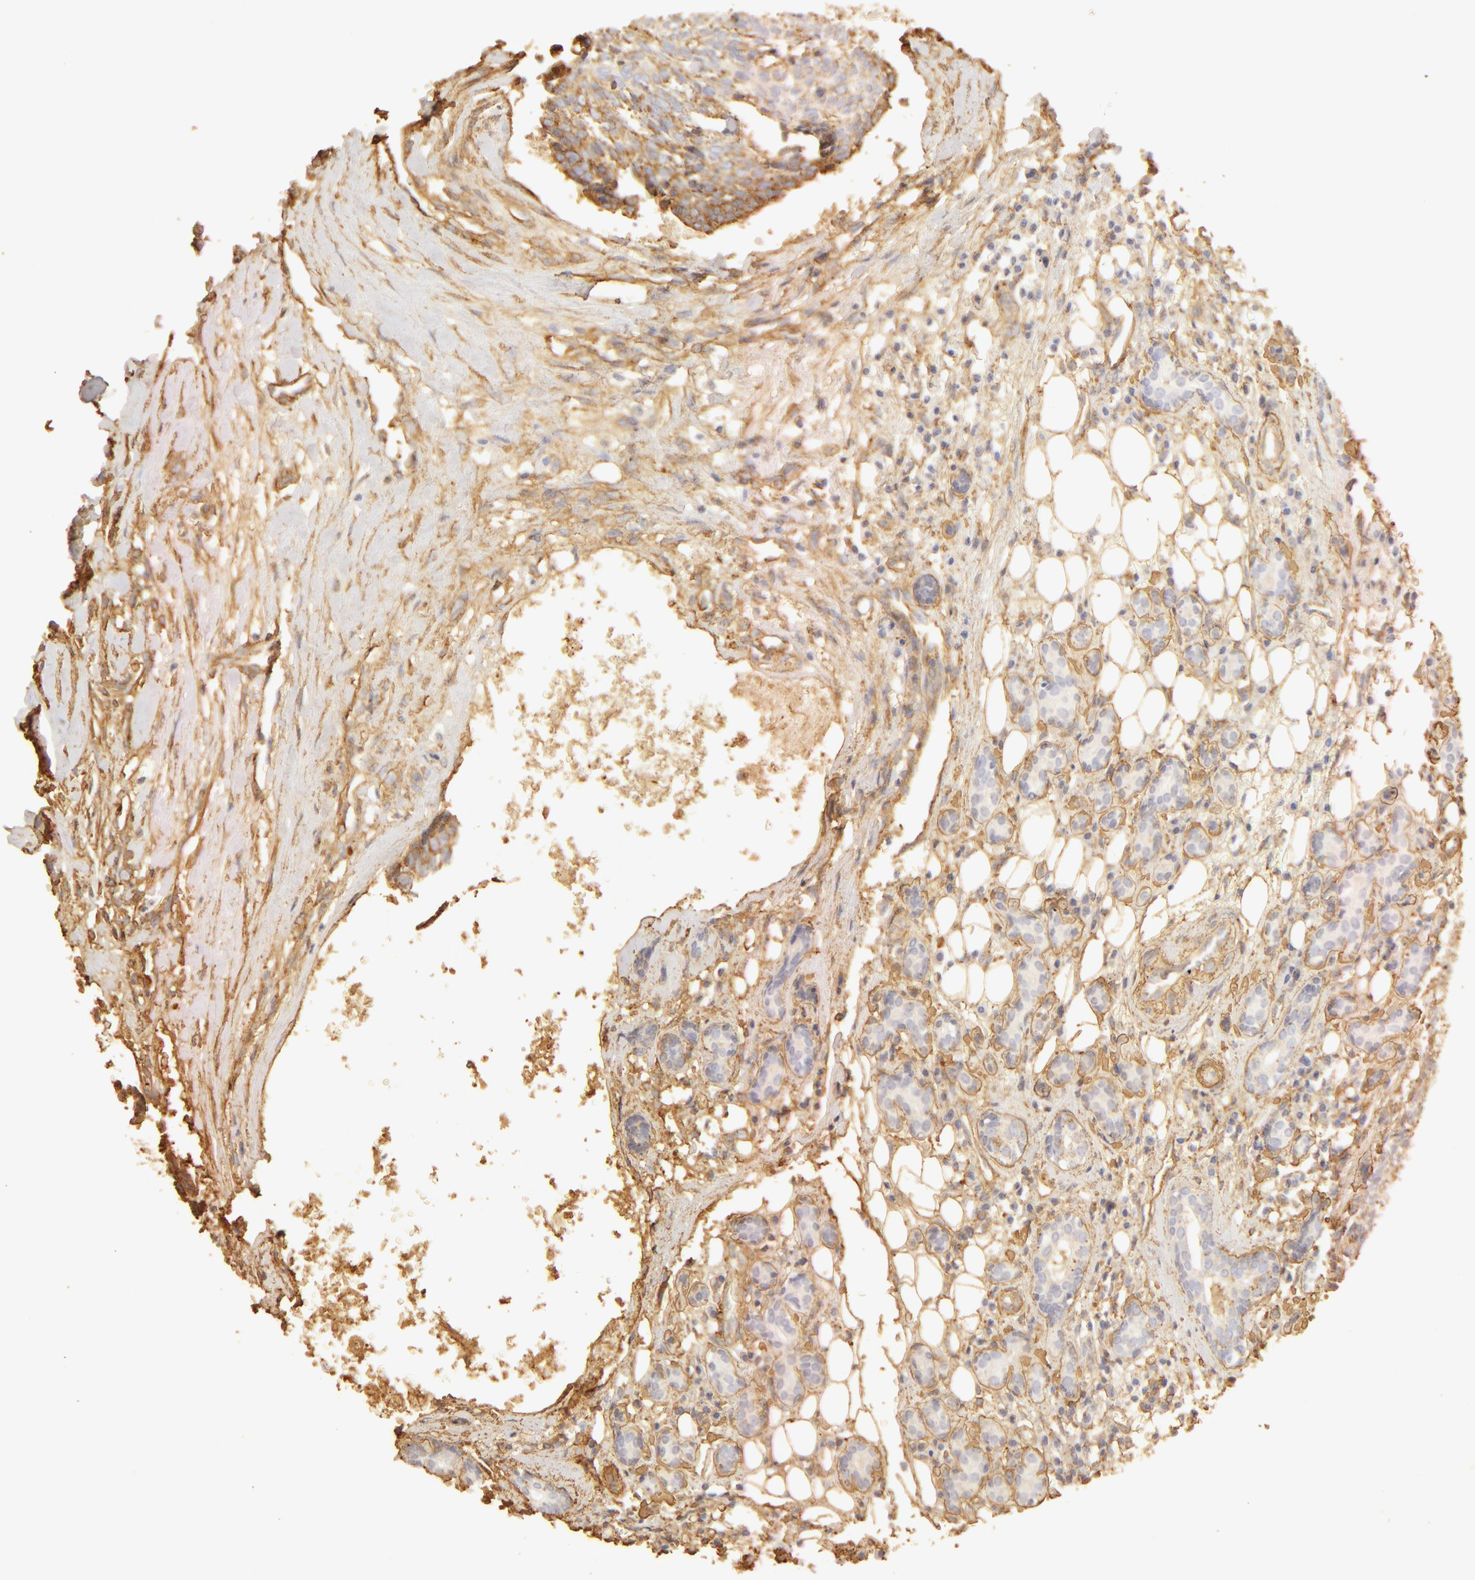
{"staining": {"intensity": "weak", "quantity": ">75%", "location": "cytoplasmic/membranous"}, "tissue": "head and neck cancer", "cell_type": "Tumor cells", "image_type": "cancer", "snomed": [{"axis": "morphology", "description": "Squamous cell carcinoma, NOS"}, {"axis": "topography", "description": "Salivary gland"}, {"axis": "topography", "description": "Head-Neck"}], "caption": "Human head and neck cancer (squamous cell carcinoma) stained for a protein (brown) displays weak cytoplasmic/membranous positive positivity in approximately >75% of tumor cells.", "gene": "COL4A1", "patient": {"sex": "male", "age": 70}}